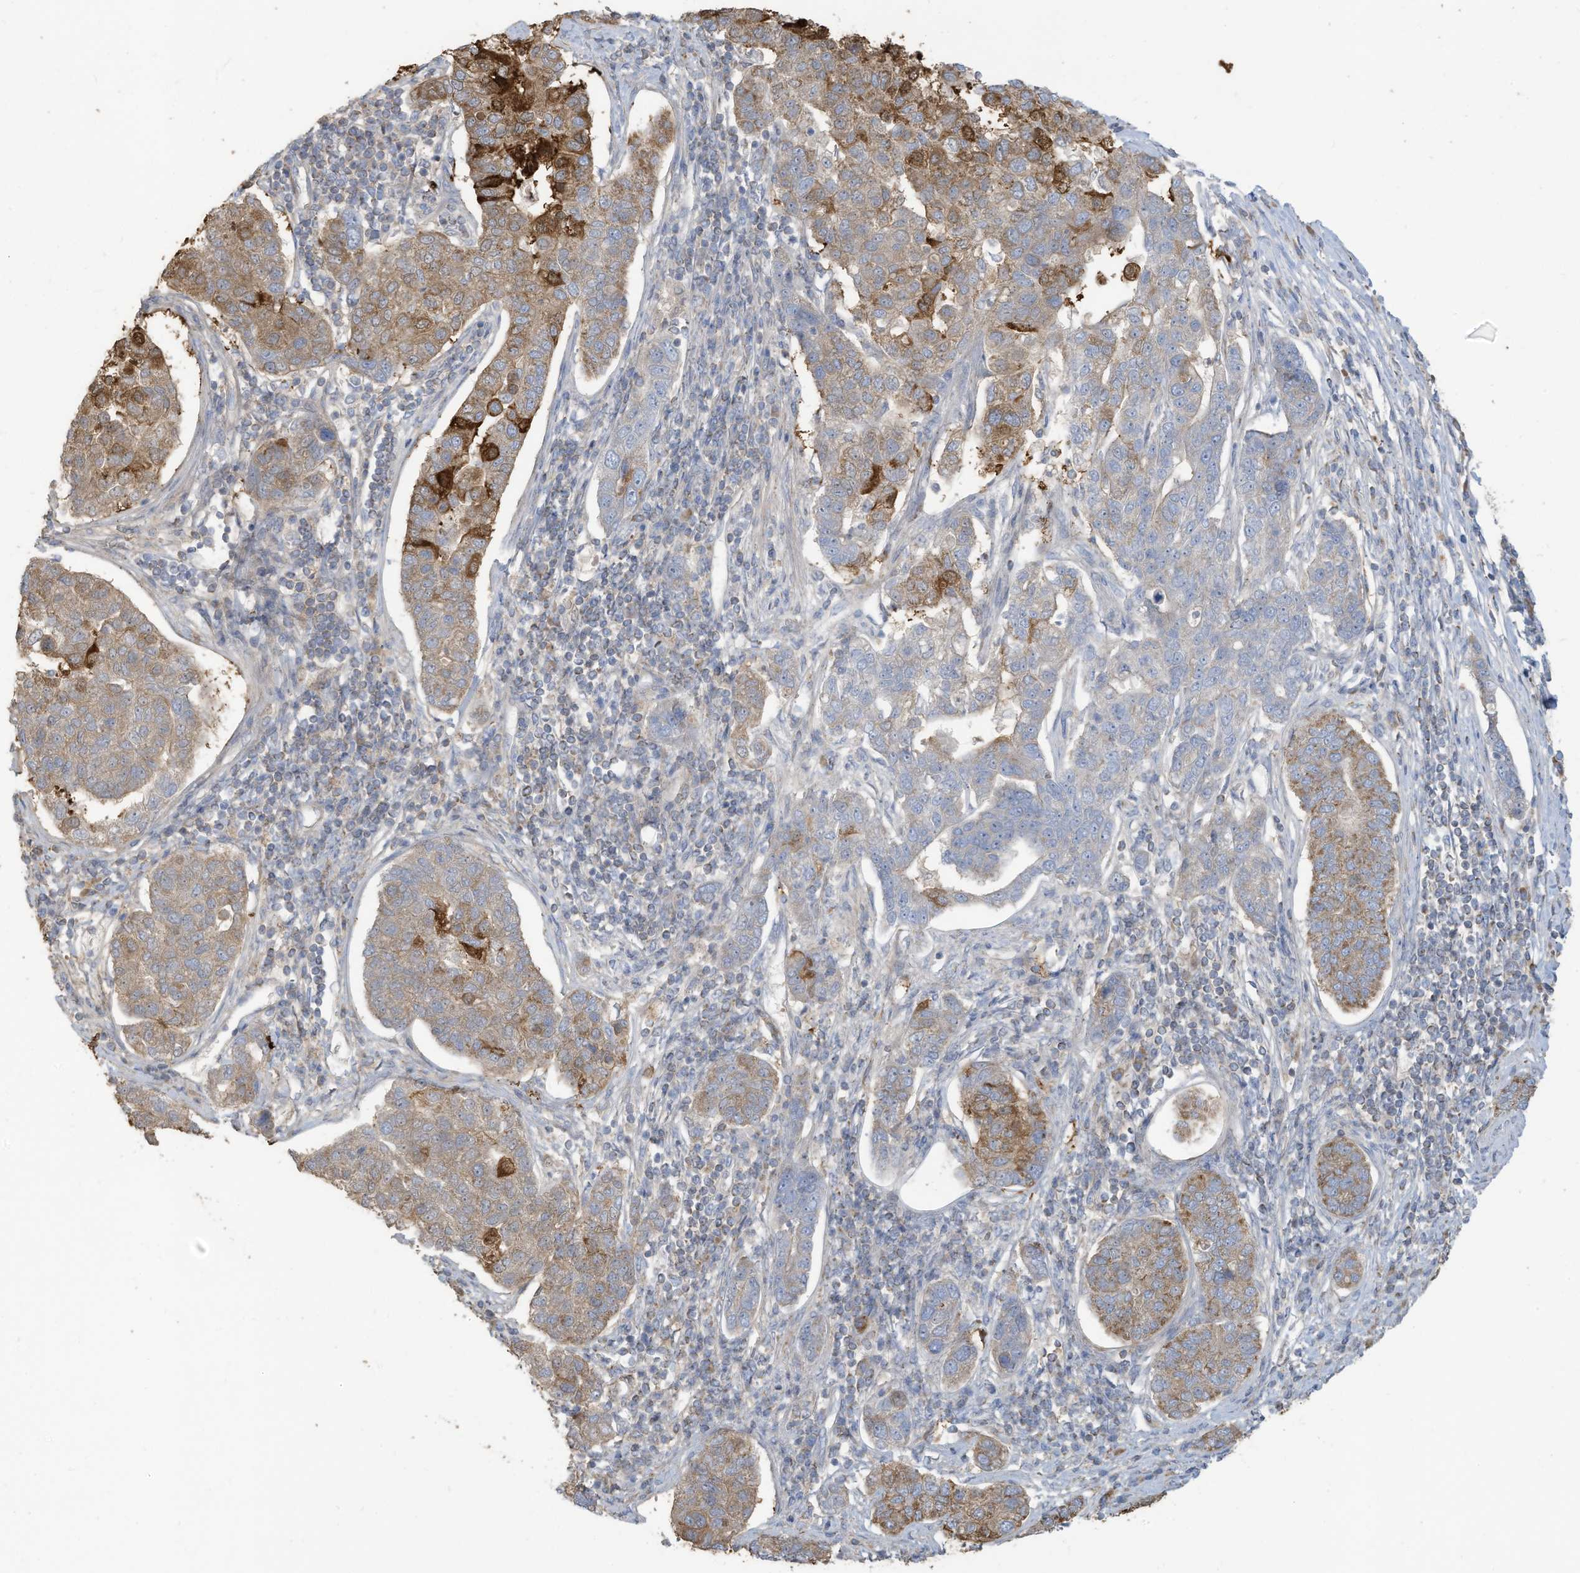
{"staining": {"intensity": "moderate", "quantity": "<25%", "location": "cytoplasmic/membranous"}, "tissue": "pancreatic cancer", "cell_type": "Tumor cells", "image_type": "cancer", "snomed": [{"axis": "morphology", "description": "Adenocarcinoma, NOS"}, {"axis": "topography", "description": "Pancreas"}], "caption": "A high-resolution photomicrograph shows IHC staining of pancreatic cancer (adenocarcinoma), which shows moderate cytoplasmic/membranous expression in approximately <25% of tumor cells.", "gene": "GTPBP2", "patient": {"sex": "female", "age": 61}}